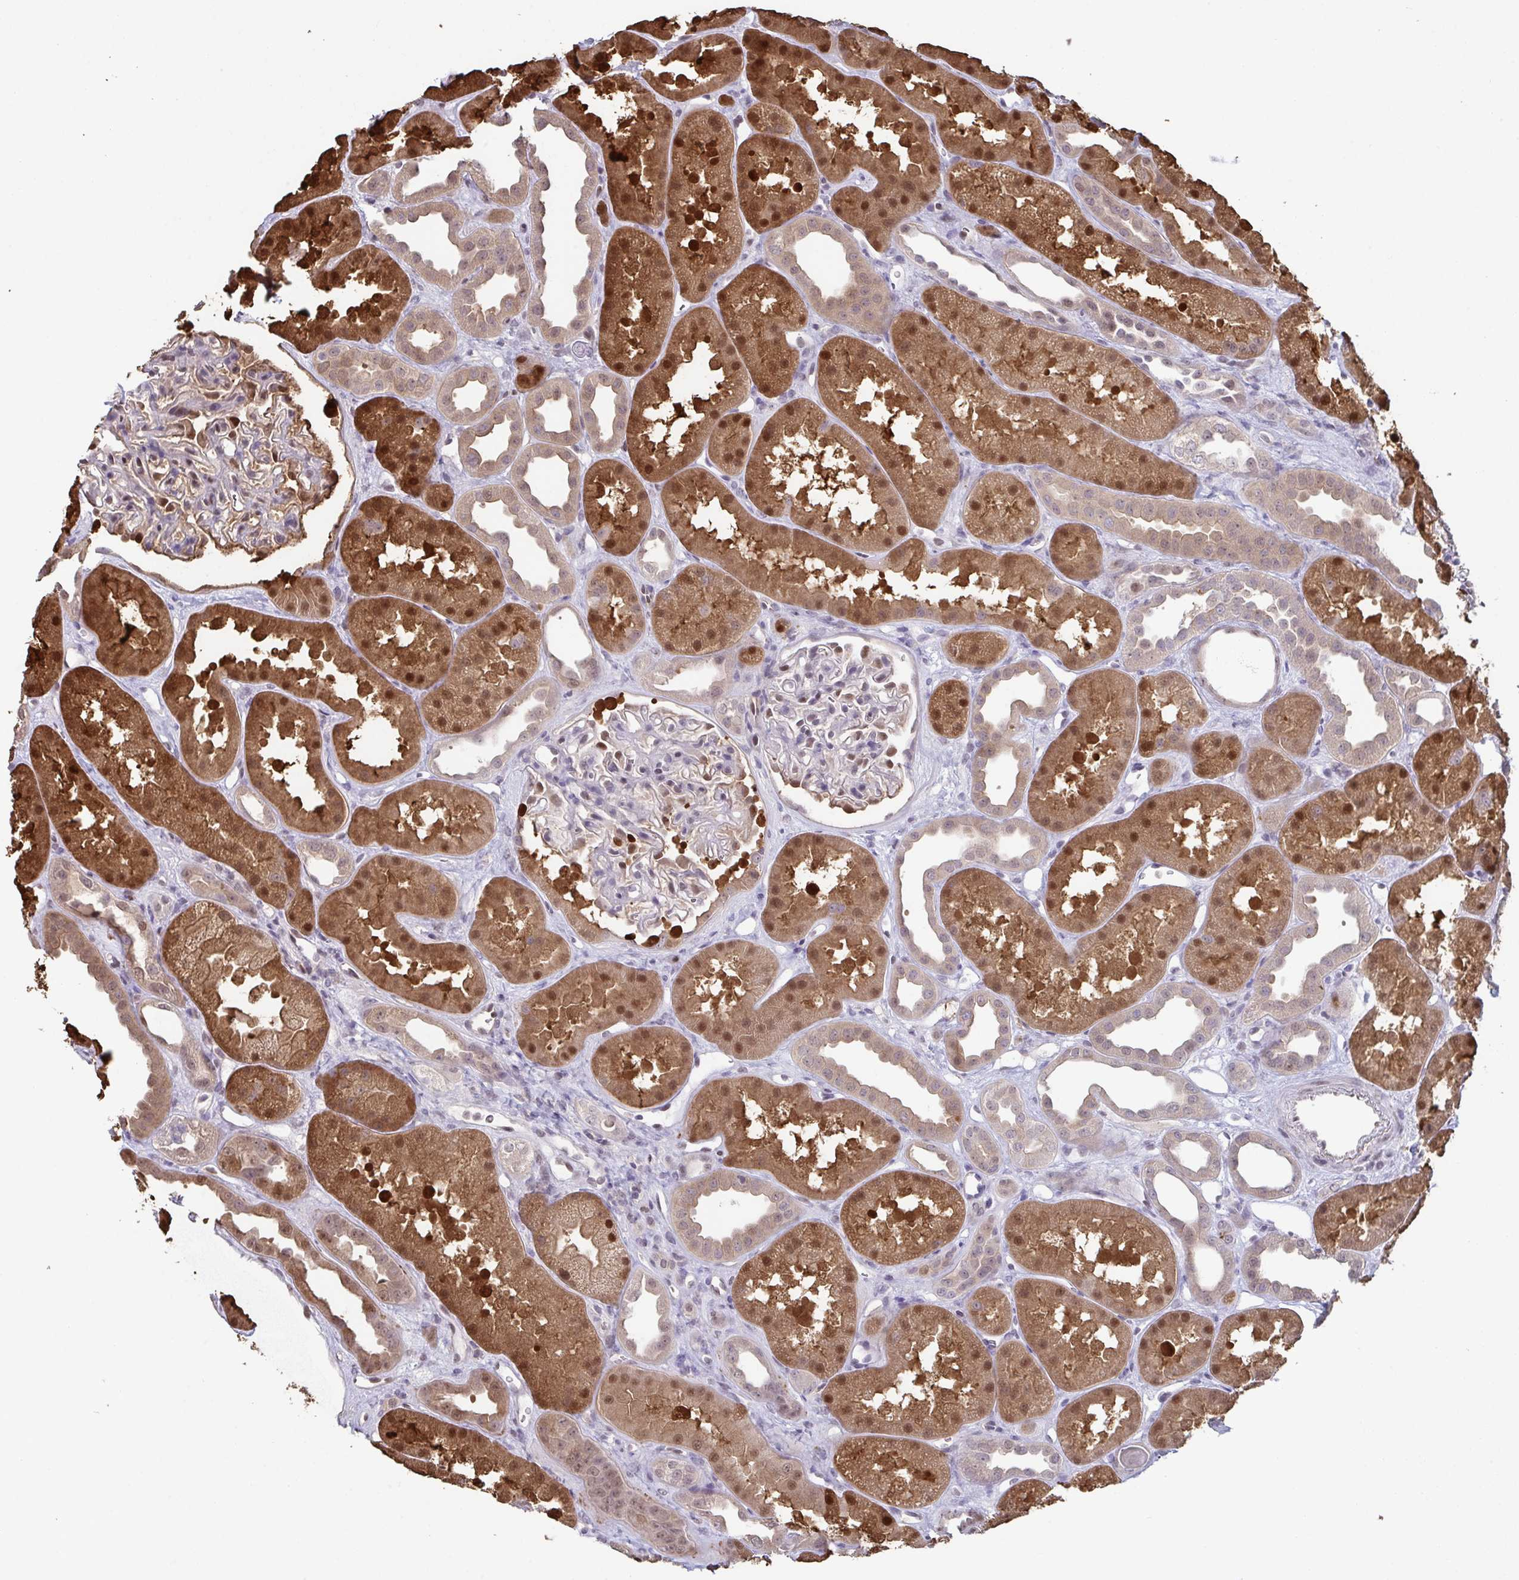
{"staining": {"intensity": "weak", "quantity": "<25%", "location": "nuclear"}, "tissue": "kidney", "cell_type": "Cells in glomeruli", "image_type": "normal", "snomed": [{"axis": "morphology", "description": "Normal tissue, NOS"}, {"axis": "topography", "description": "Kidney"}], "caption": "Kidney stained for a protein using immunohistochemistry reveals no positivity cells in glomeruli.", "gene": "ACD", "patient": {"sex": "male", "age": 61}}